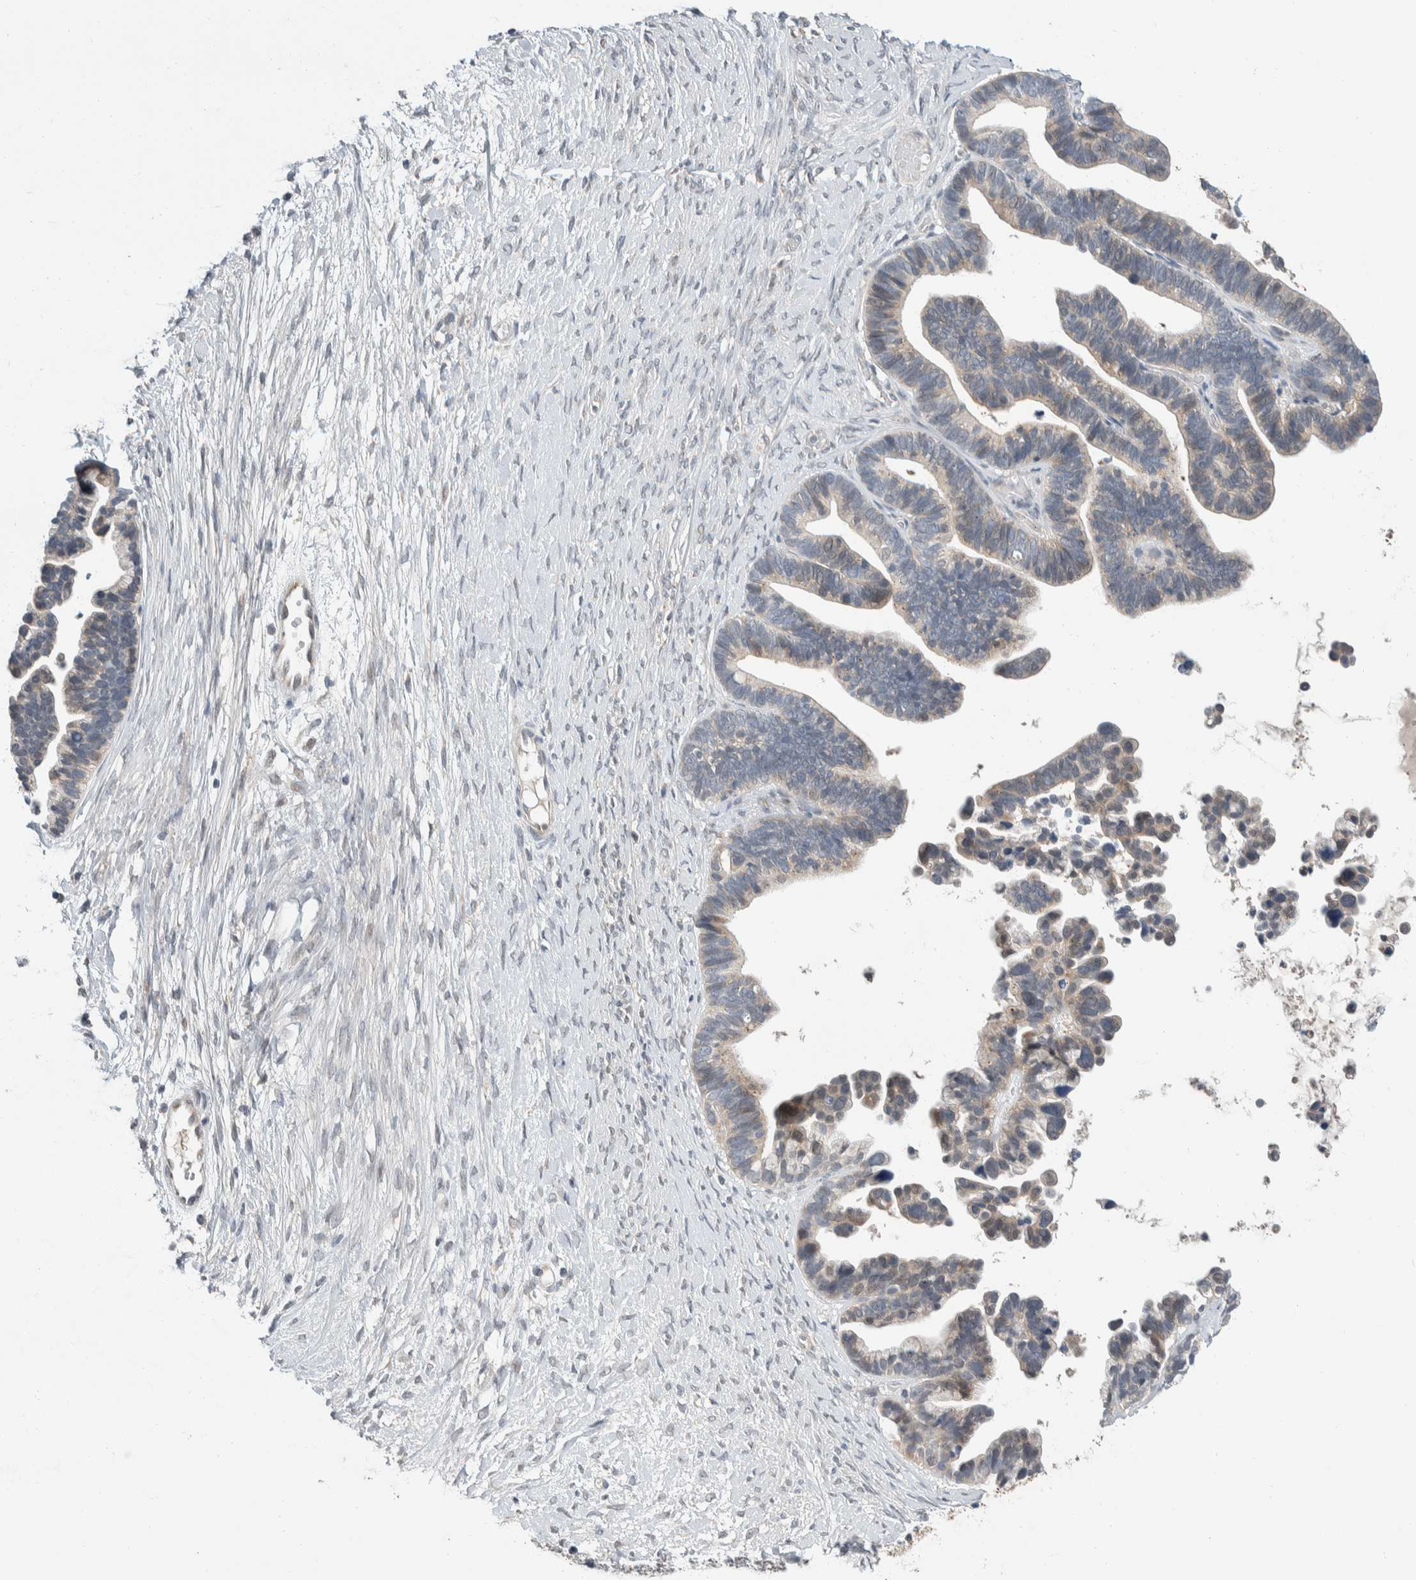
{"staining": {"intensity": "weak", "quantity": "<25%", "location": "cytoplasmic/membranous"}, "tissue": "ovarian cancer", "cell_type": "Tumor cells", "image_type": "cancer", "snomed": [{"axis": "morphology", "description": "Cystadenocarcinoma, serous, NOS"}, {"axis": "topography", "description": "Ovary"}], "caption": "IHC of human ovarian serous cystadenocarcinoma demonstrates no positivity in tumor cells. (DAB immunohistochemistry (IHC) visualized using brightfield microscopy, high magnification).", "gene": "SHPK", "patient": {"sex": "female", "age": 56}}